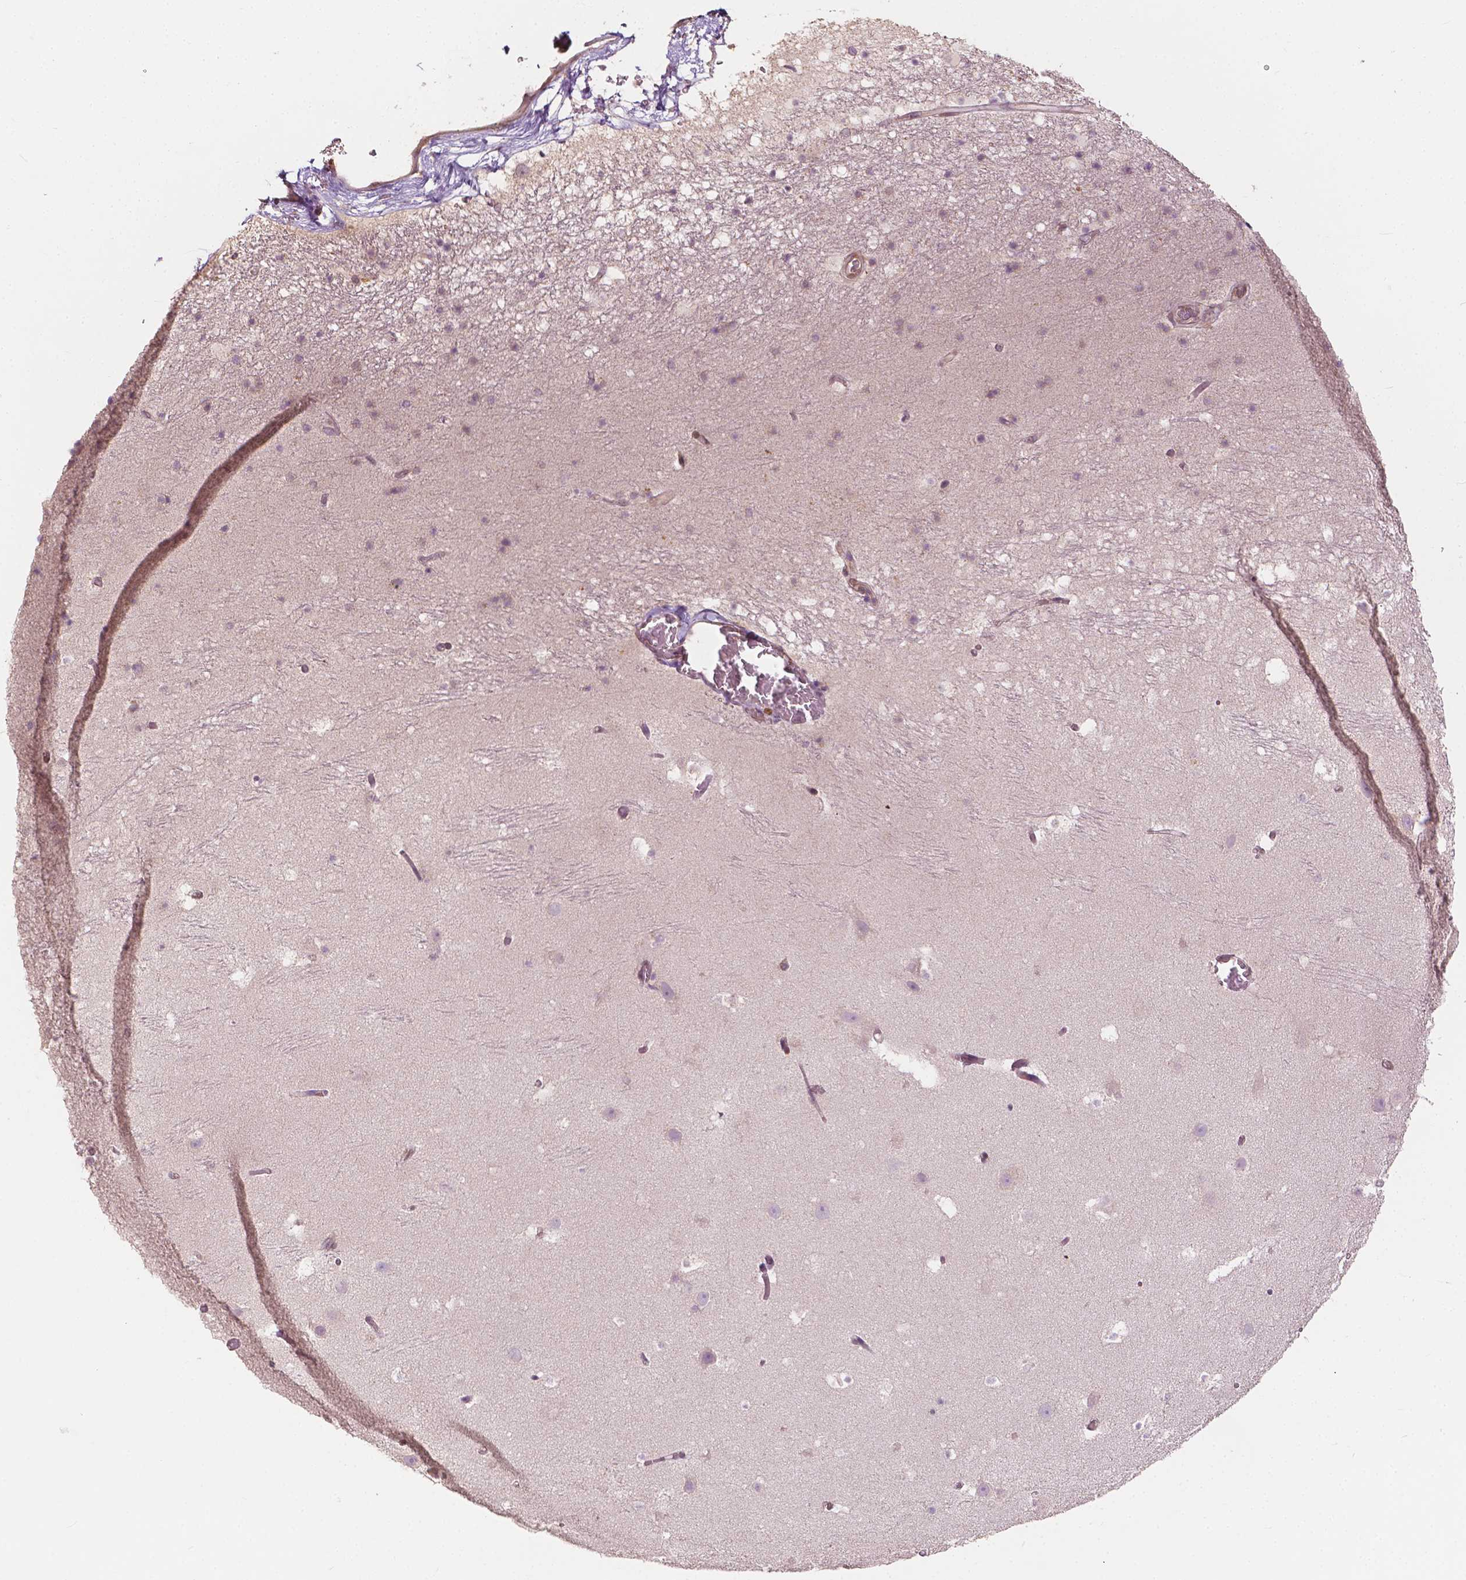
{"staining": {"intensity": "negative", "quantity": "none", "location": "none"}, "tissue": "hippocampus", "cell_type": "Glial cells", "image_type": "normal", "snomed": [{"axis": "morphology", "description": "Normal tissue, NOS"}, {"axis": "topography", "description": "Hippocampus"}], "caption": "This histopathology image is of unremarkable hippocampus stained with IHC to label a protein in brown with the nuclei are counter-stained blue. There is no staining in glial cells. (DAB (3,3'-diaminobenzidine) immunohistochemistry, high magnification).", "gene": "G3BP1", "patient": {"sex": "male", "age": 26}}